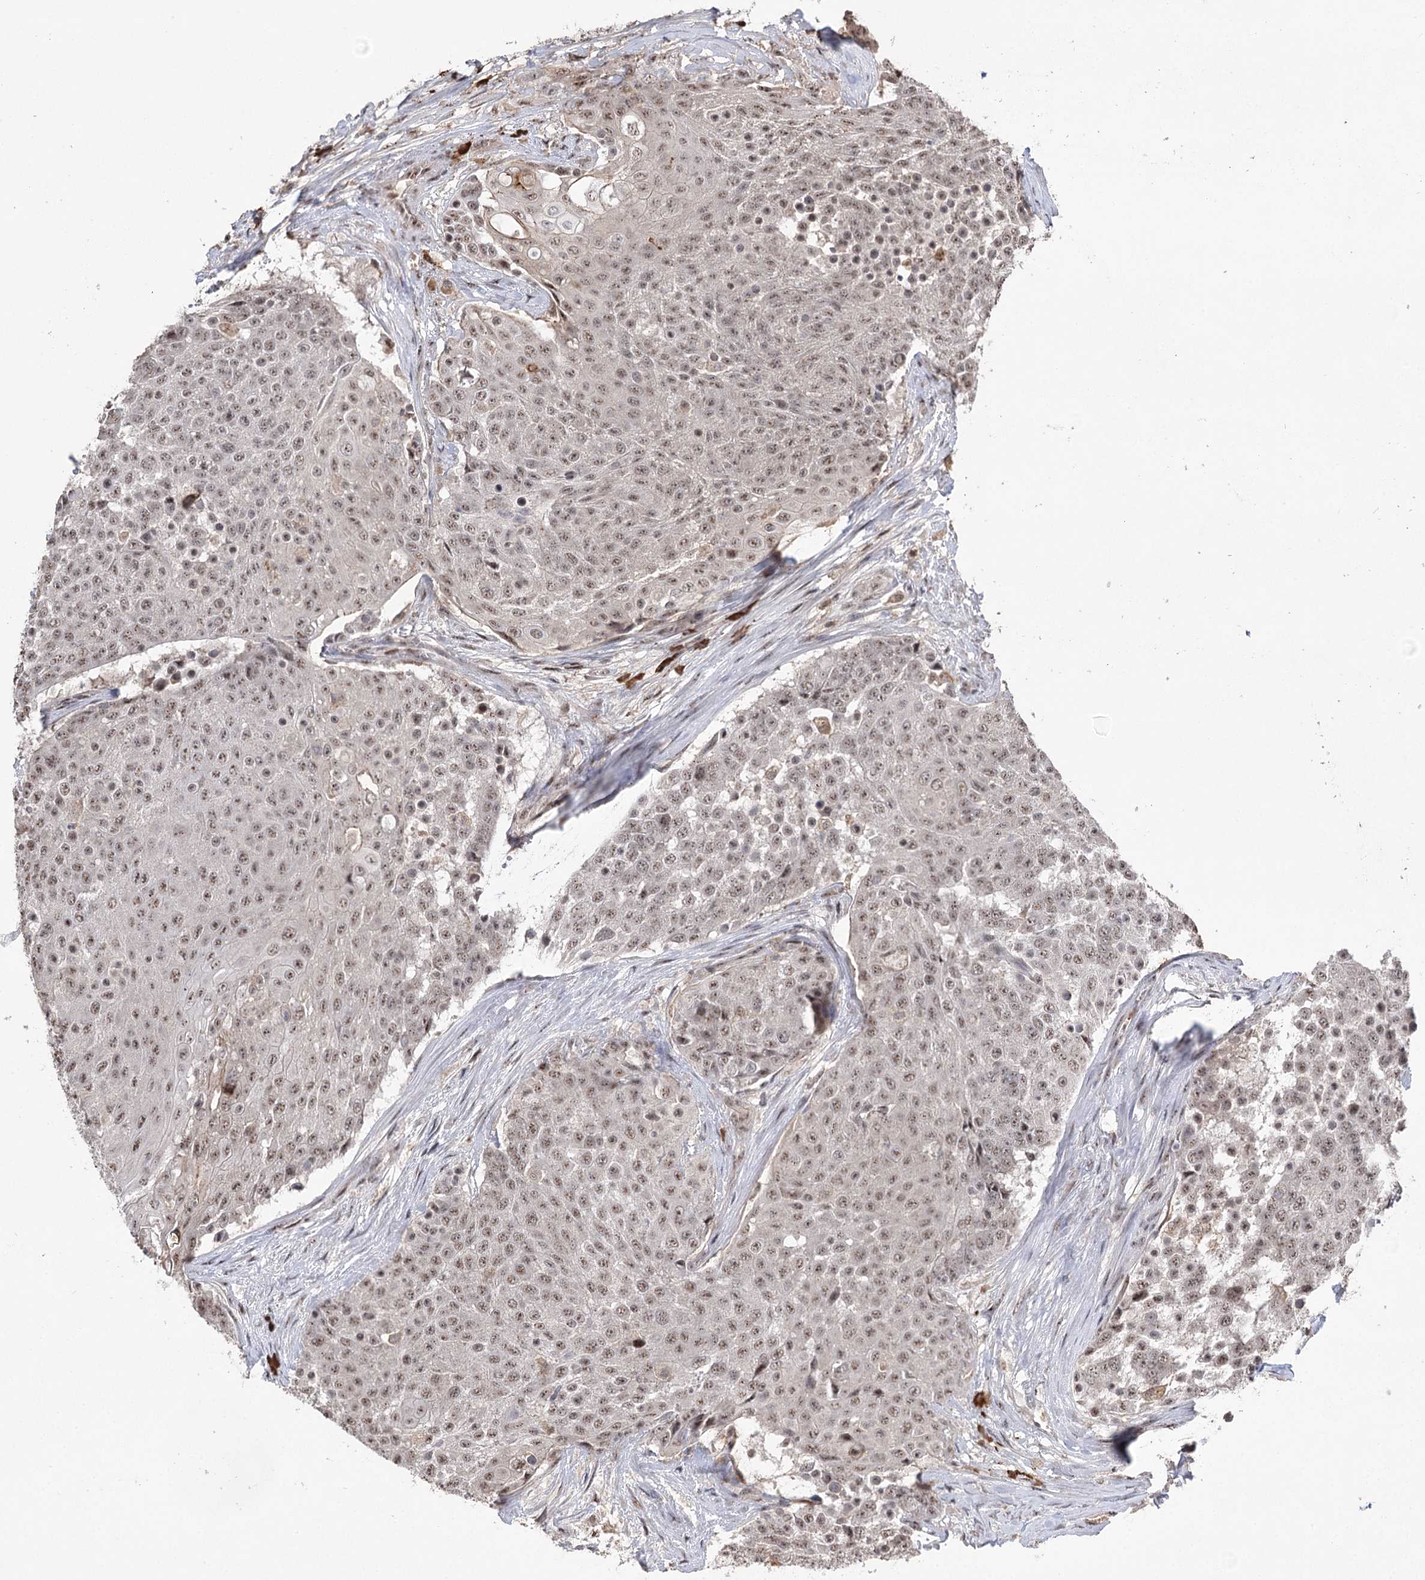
{"staining": {"intensity": "weak", "quantity": ">75%", "location": "nuclear"}, "tissue": "urothelial cancer", "cell_type": "Tumor cells", "image_type": "cancer", "snomed": [{"axis": "morphology", "description": "Urothelial carcinoma, High grade"}, {"axis": "topography", "description": "Urinary bladder"}], "caption": "Immunohistochemistry image of neoplastic tissue: human urothelial cancer stained using immunohistochemistry (IHC) reveals low levels of weak protein expression localized specifically in the nuclear of tumor cells, appearing as a nuclear brown color.", "gene": "PYROXD1", "patient": {"sex": "female", "age": 63}}